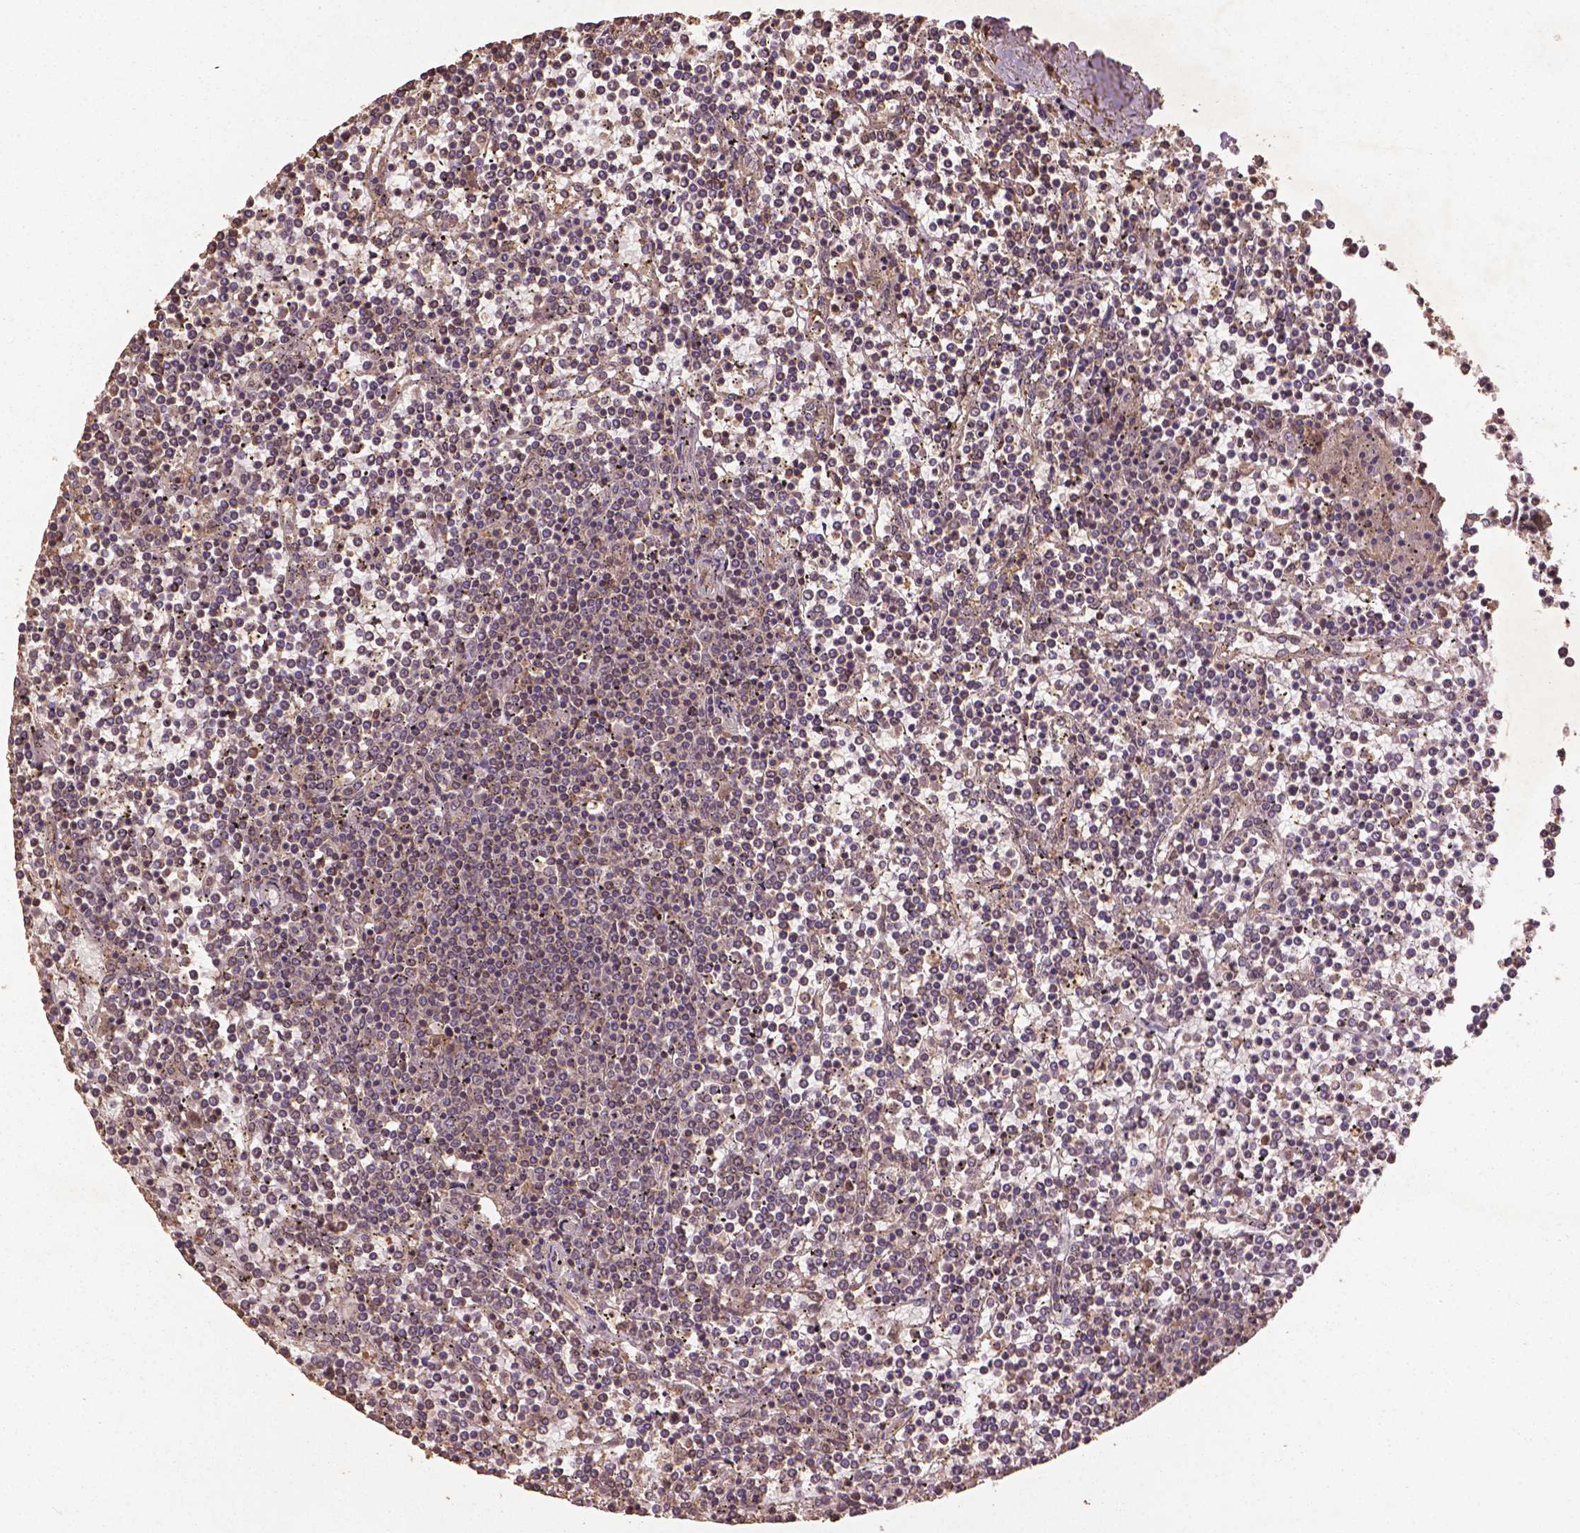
{"staining": {"intensity": "weak", "quantity": ">75%", "location": "cytoplasmic/membranous"}, "tissue": "lymphoma", "cell_type": "Tumor cells", "image_type": "cancer", "snomed": [{"axis": "morphology", "description": "Malignant lymphoma, non-Hodgkin's type, Low grade"}, {"axis": "topography", "description": "Spleen"}], "caption": "DAB immunohistochemical staining of human malignant lymphoma, non-Hodgkin's type (low-grade) shows weak cytoplasmic/membranous protein expression in about >75% of tumor cells.", "gene": "BABAM1", "patient": {"sex": "female", "age": 19}}